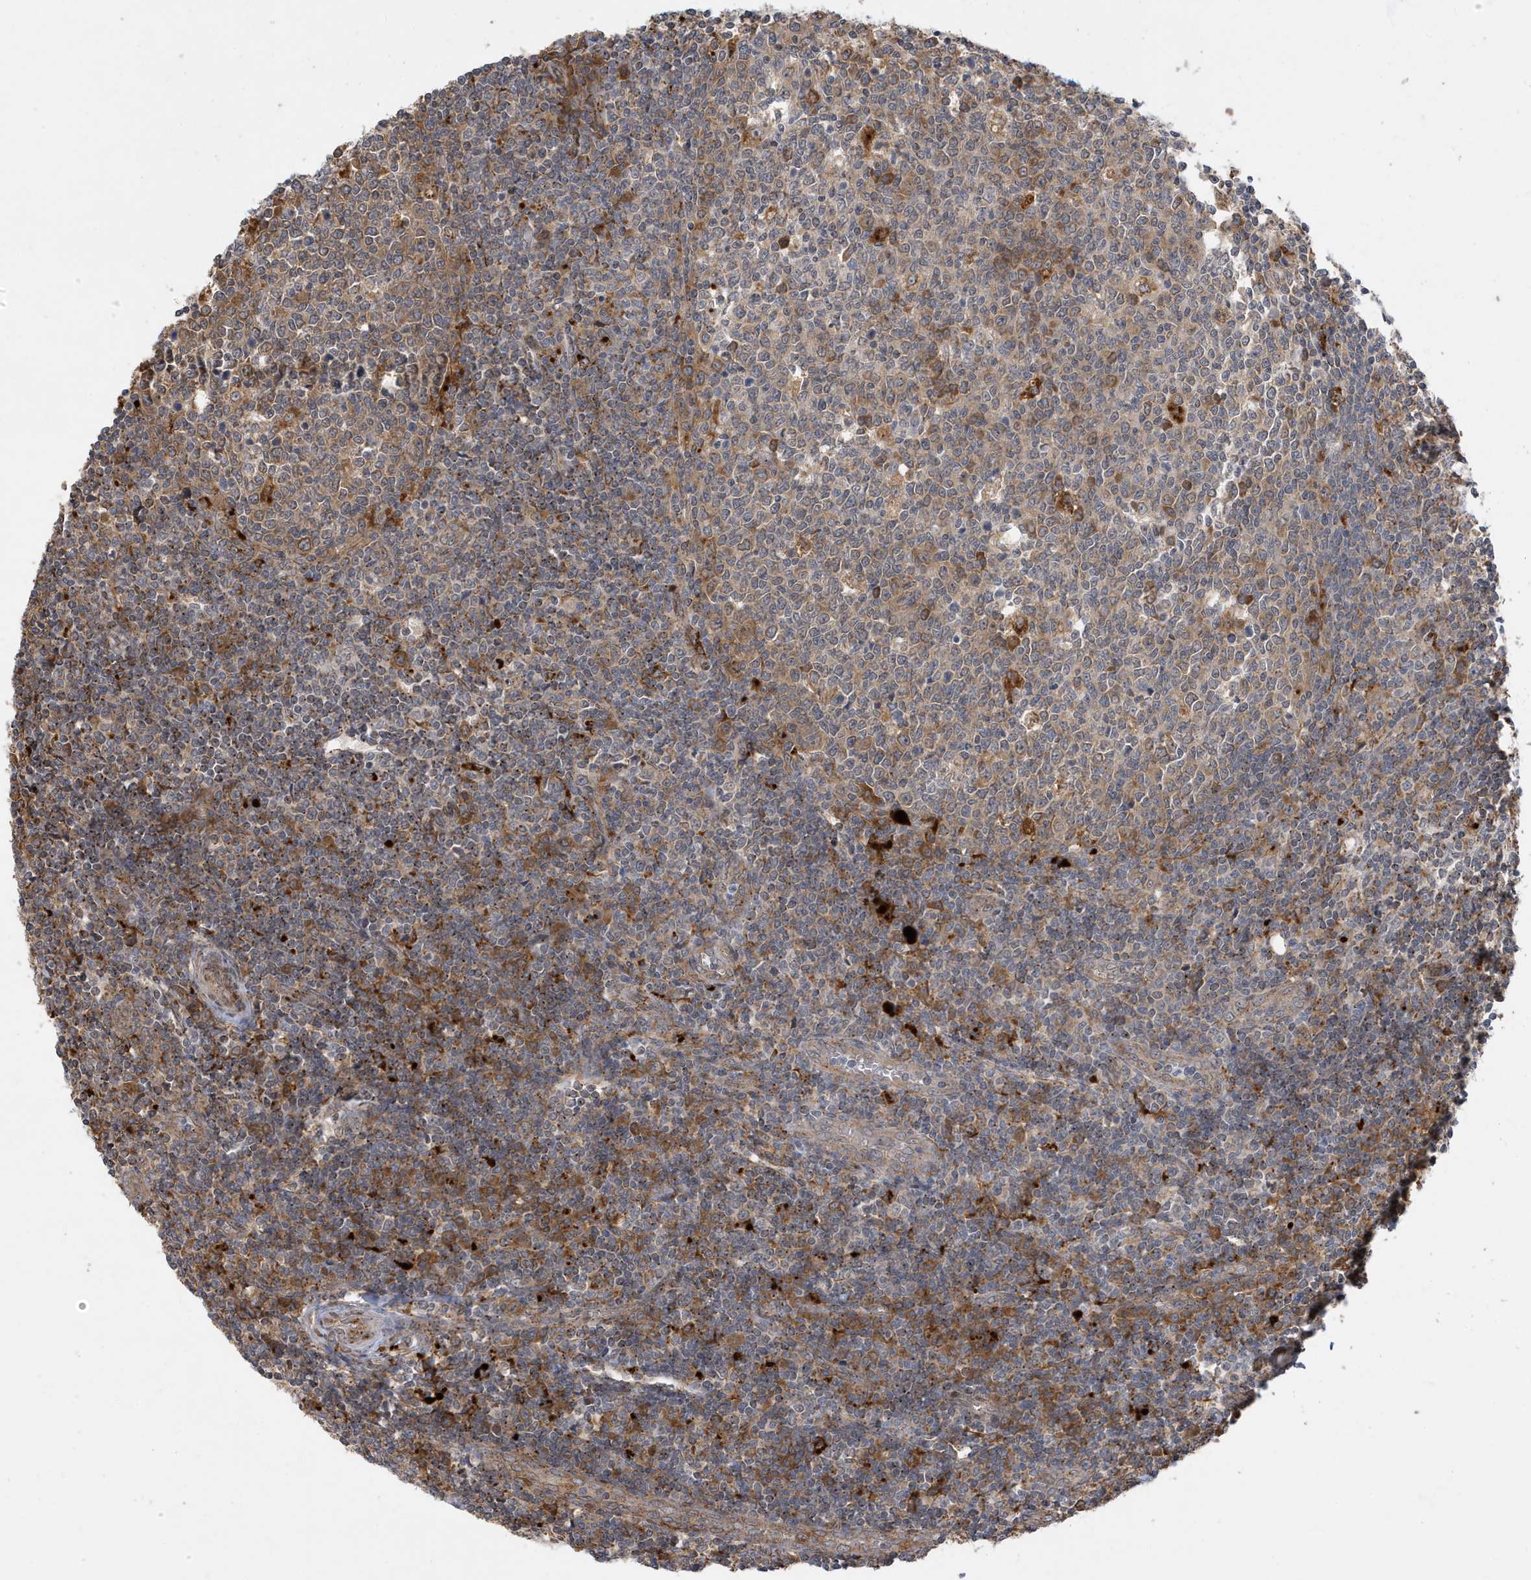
{"staining": {"intensity": "moderate", "quantity": ">75%", "location": "cytoplasmic/membranous"}, "tissue": "tonsil", "cell_type": "Germinal center cells", "image_type": "normal", "snomed": [{"axis": "morphology", "description": "Normal tissue, NOS"}, {"axis": "topography", "description": "Tonsil"}], "caption": "Immunohistochemistry (IHC) histopathology image of unremarkable tonsil stained for a protein (brown), which displays medium levels of moderate cytoplasmic/membranous positivity in approximately >75% of germinal center cells.", "gene": "ZNF507", "patient": {"sex": "female", "age": 19}}